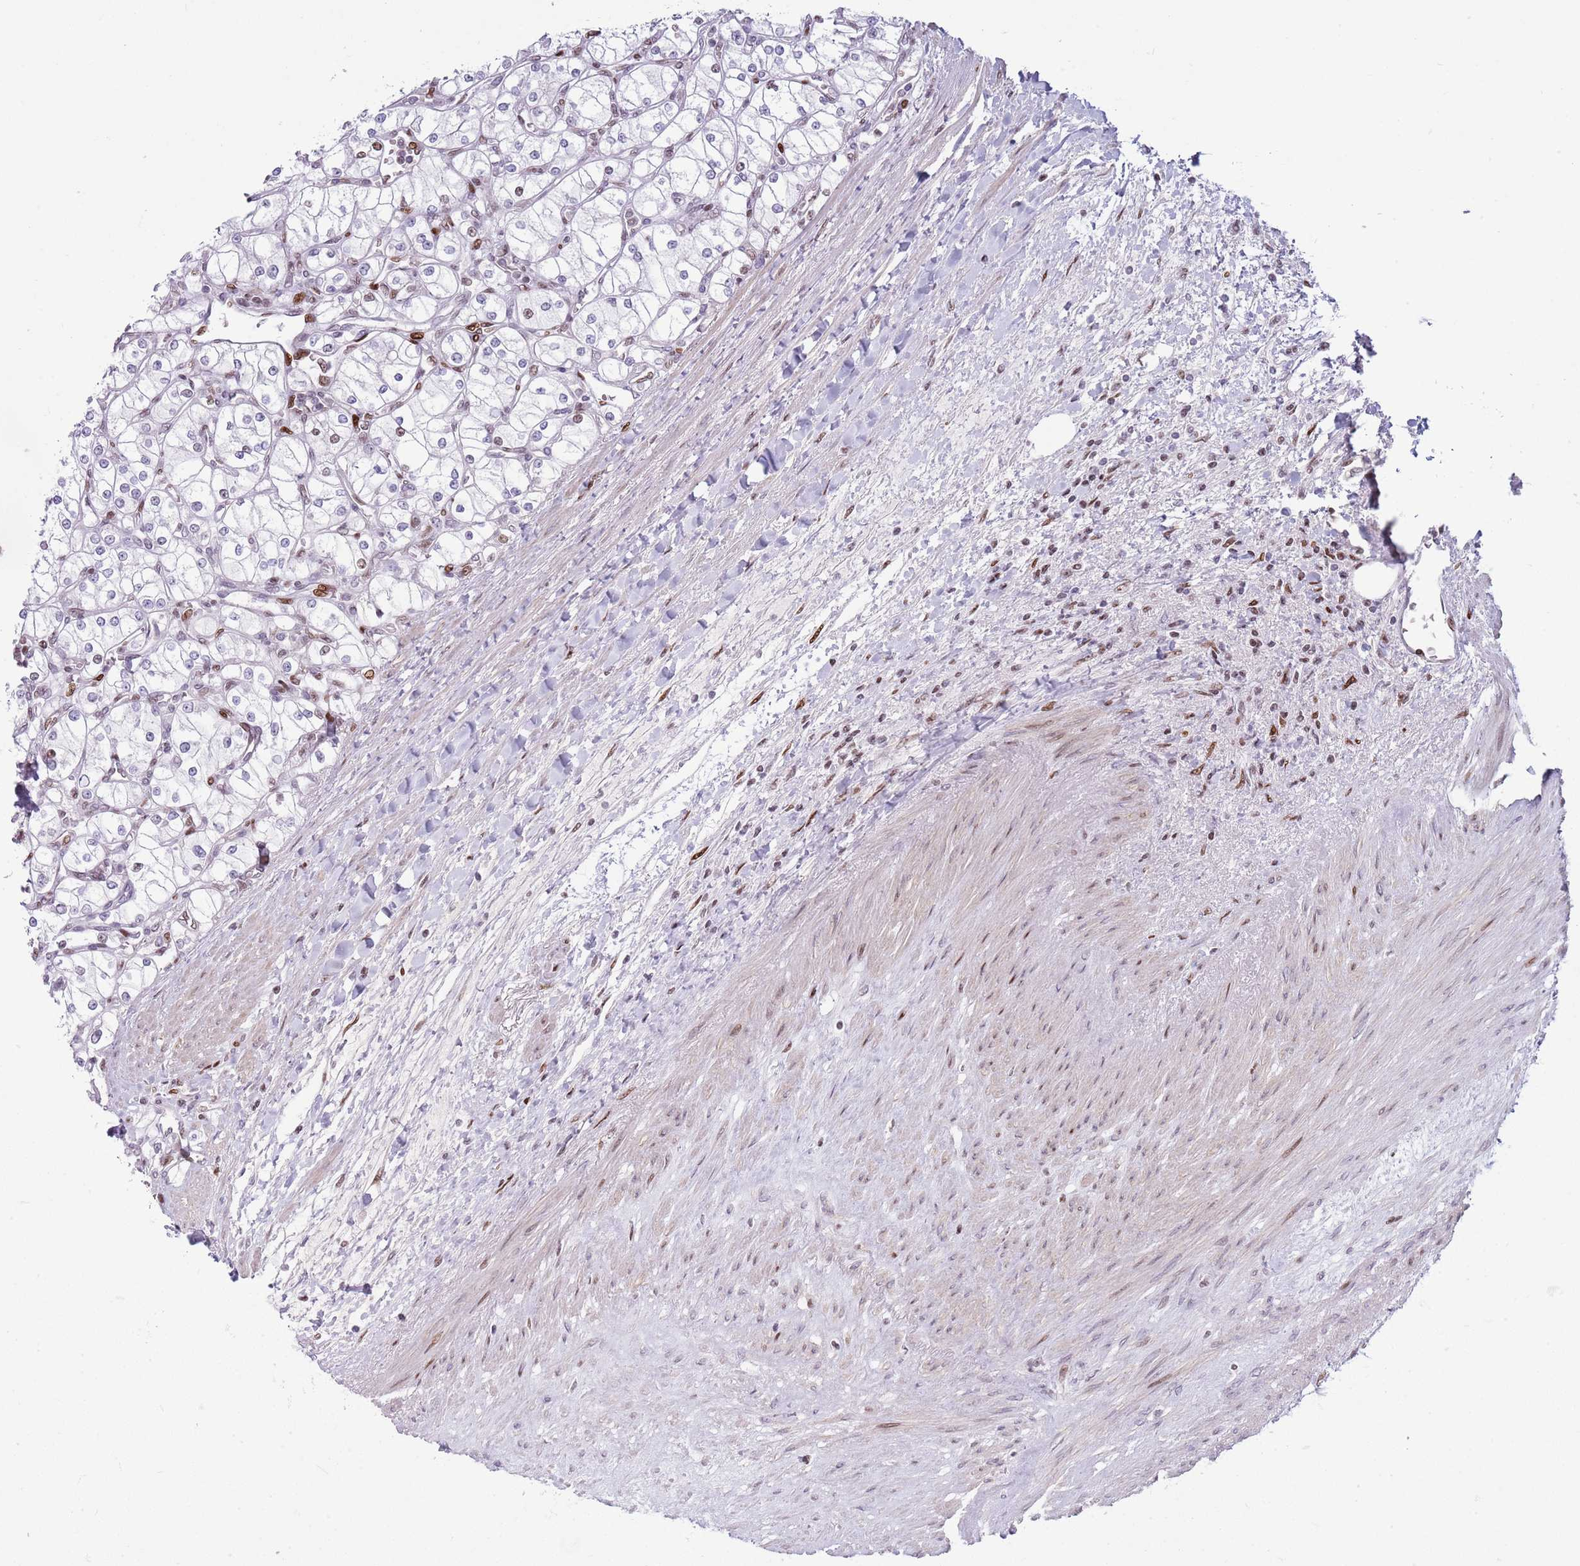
{"staining": {"intensity": "negative", "quantity": "none", "location": "none"}, "tissue": "renal cancer", "cell_type": "Tumor cells", "image_type": "cancer", "snomed": [{"axis": "morphology", "description": "Adenocarcinoma, NOS"}, {"axis": "topography", "description": "Kidney"}], "caption": "High magnification brightfield microscopy of renal adenocarcinoma stained with DAB (3,3'-diaminobenzidine) (brown) and counterstained with hematoxylin (blue): tumor cells show no significant positivity.", "gene": "MFSD10", "patient": {"sex": "male", "age": 80}}